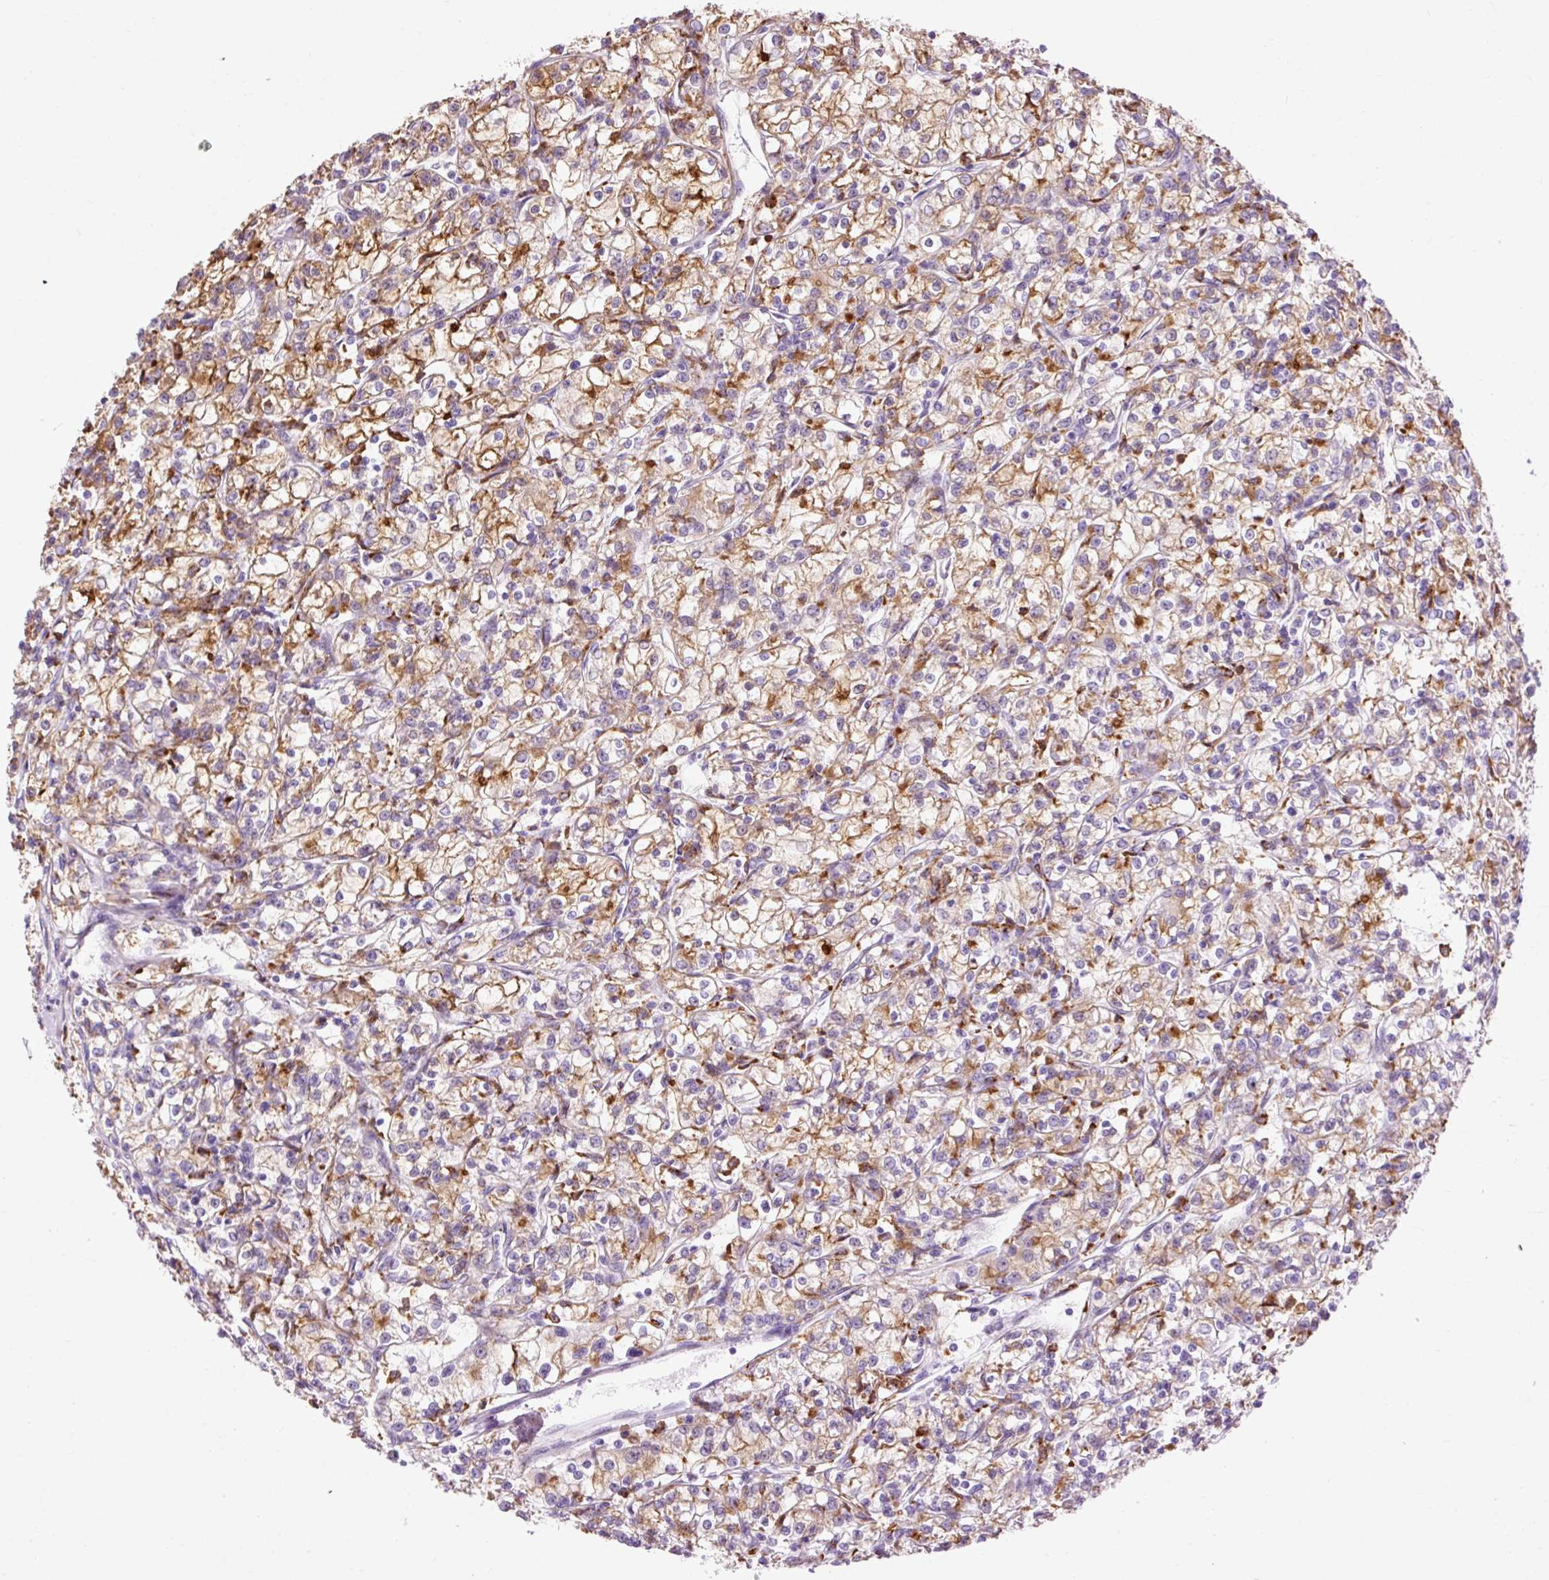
{"staining": {"intensity": "moderate", "quantity": ">75%", "location": "cytoplasmic/membranous"}, "tissue": "renal cancer", "cell_type": "Tumor cells", "image_type": "cancer", "snomed": [{"axis": "morphology", "description": "Adenocarcinoma, NOS"}, {"axis": "topography", "description": "Kidney"}], "caption": "The photomicrograph demonstrates staining of renal cancer (adenocarcinoma), revealing moderate cytoplasmic/membranous protein positivity (brown color) within tumor cells. Nuclei are stained in blue.", "gene": "LY86", "patient": {"sex": "female", "age": 59}}